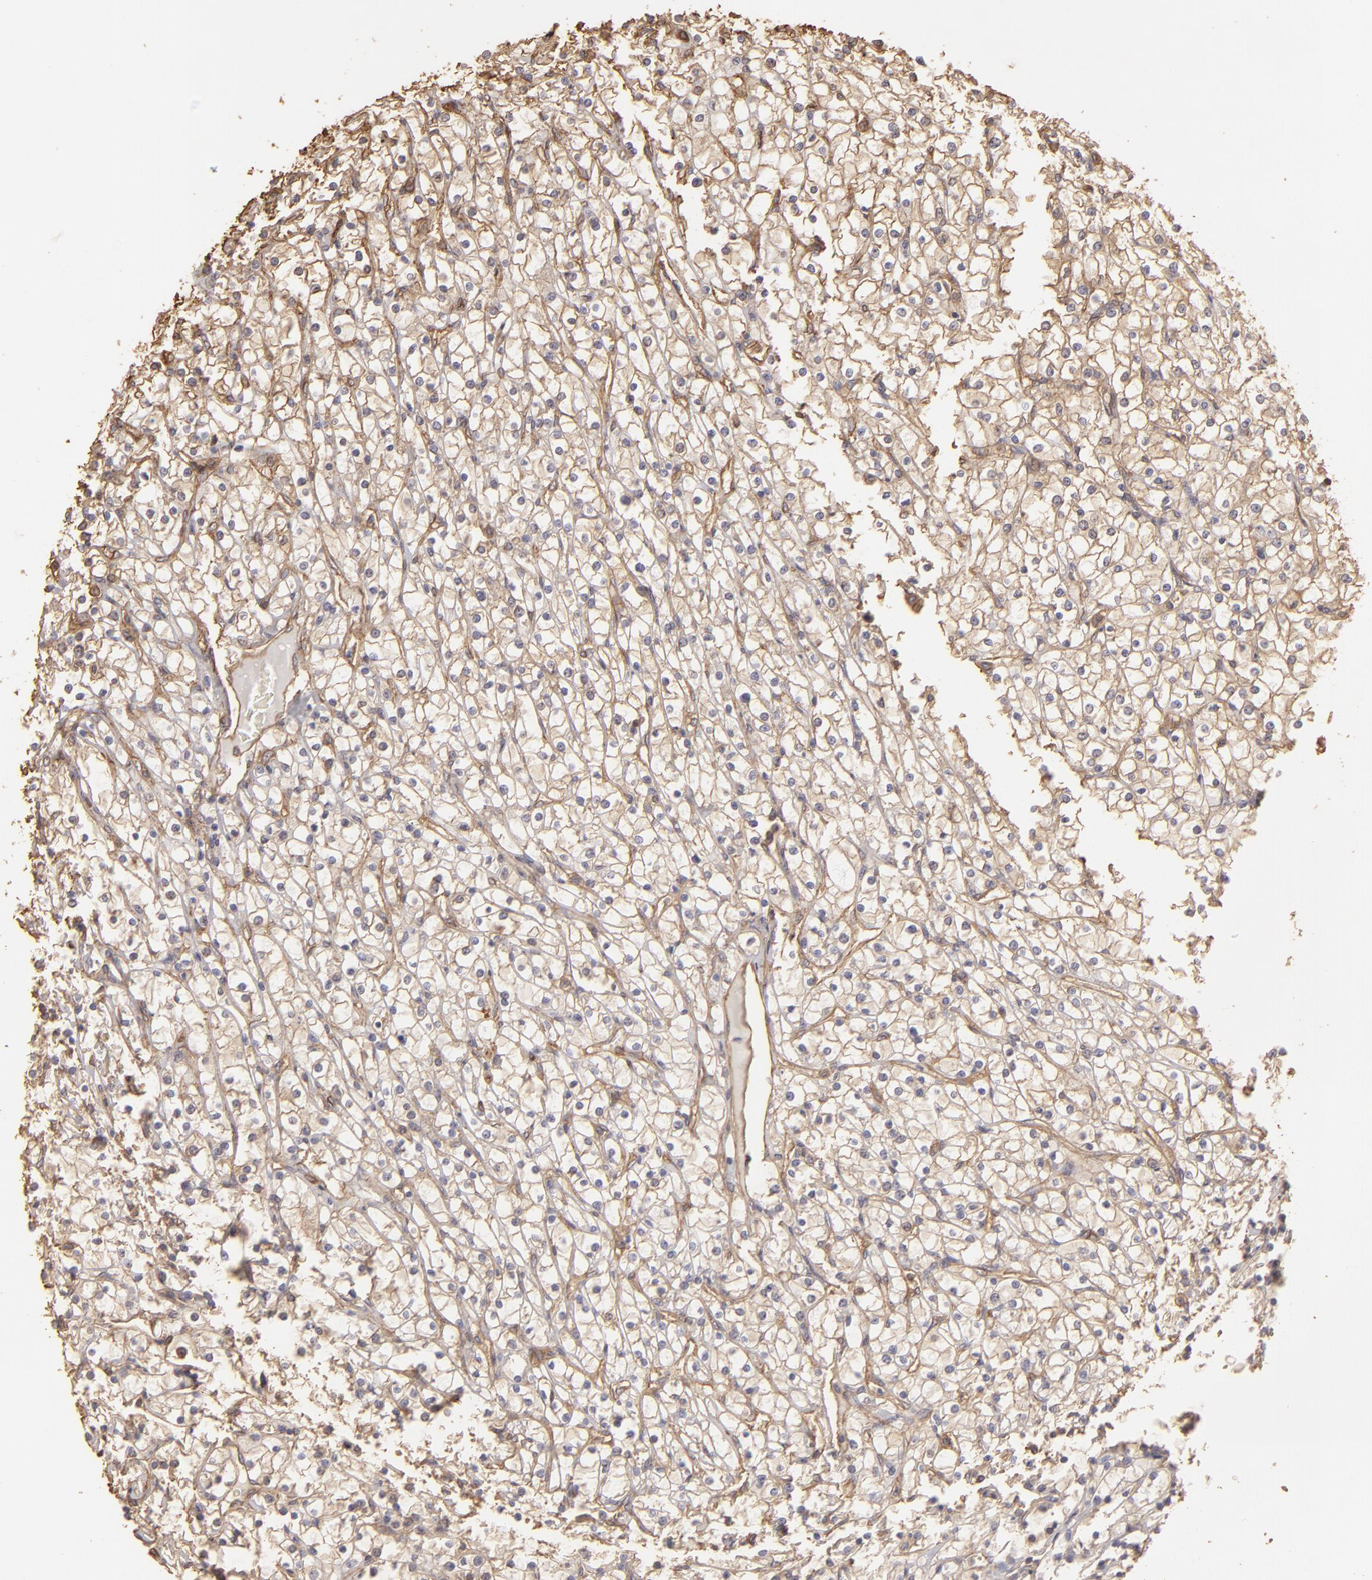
{"staining": {"intensity": "weak", "quantity": ">75%", "location": "cytoplasmic/membranous"}, "tissue": "renal cancer", "cell_type": "Tumor cells", "image_type": "cancer", "snomed": [{"axis": "morphology", "description": "Adenocarcinoma, NOS"}, {"axis": "topography", "description": "Kidney"}], "caption": "Protein staining exhibits weak cytoplasmic/membranous expression in approximately >75% of tumor cells in renal cancer (adenocarcinoma). (DAB IHC, brown staining for protein, blue staining for nuclei).", "gene": "HSPB6", "patient": {"sex": "female", "age": 73}}